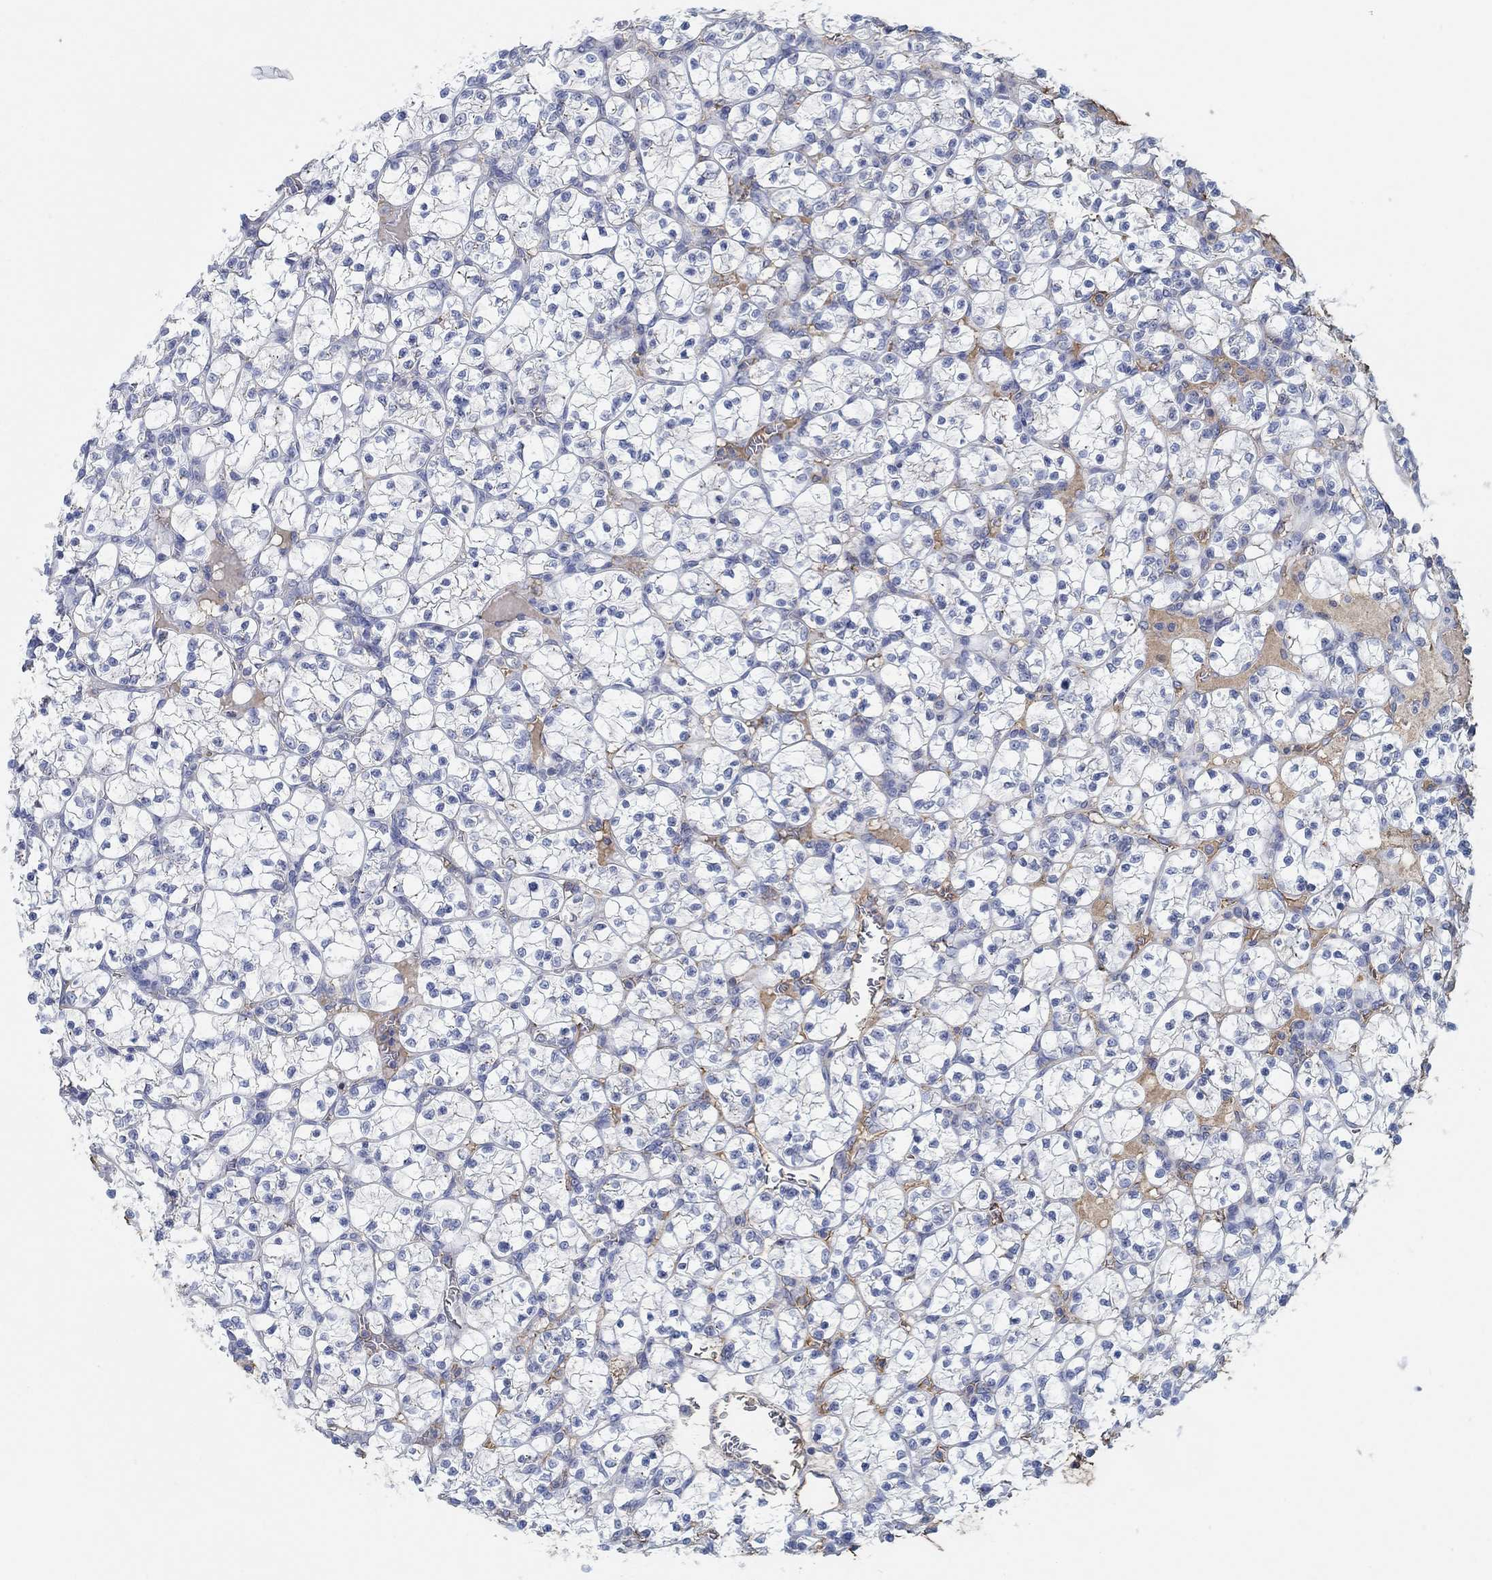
{"staining": {"intensity": "negative", "quantity": "none", "location": "none"}, "tissue": "renal cancer", "cell_type": "Tumor cells", "image_type": "cancer", "snomed": [{"axis": "morphology", "description": "Adenocarcinoma, NOS"}, {"axis": "topography", "description": "Kidney"}], "caption": "Immunohistochemical staining of human renal cancer (adenocarcinoma) displays no significant expression in tumor cells.", "gene": "TEKT4", "patient": {"sex": "female", "age": 89}}